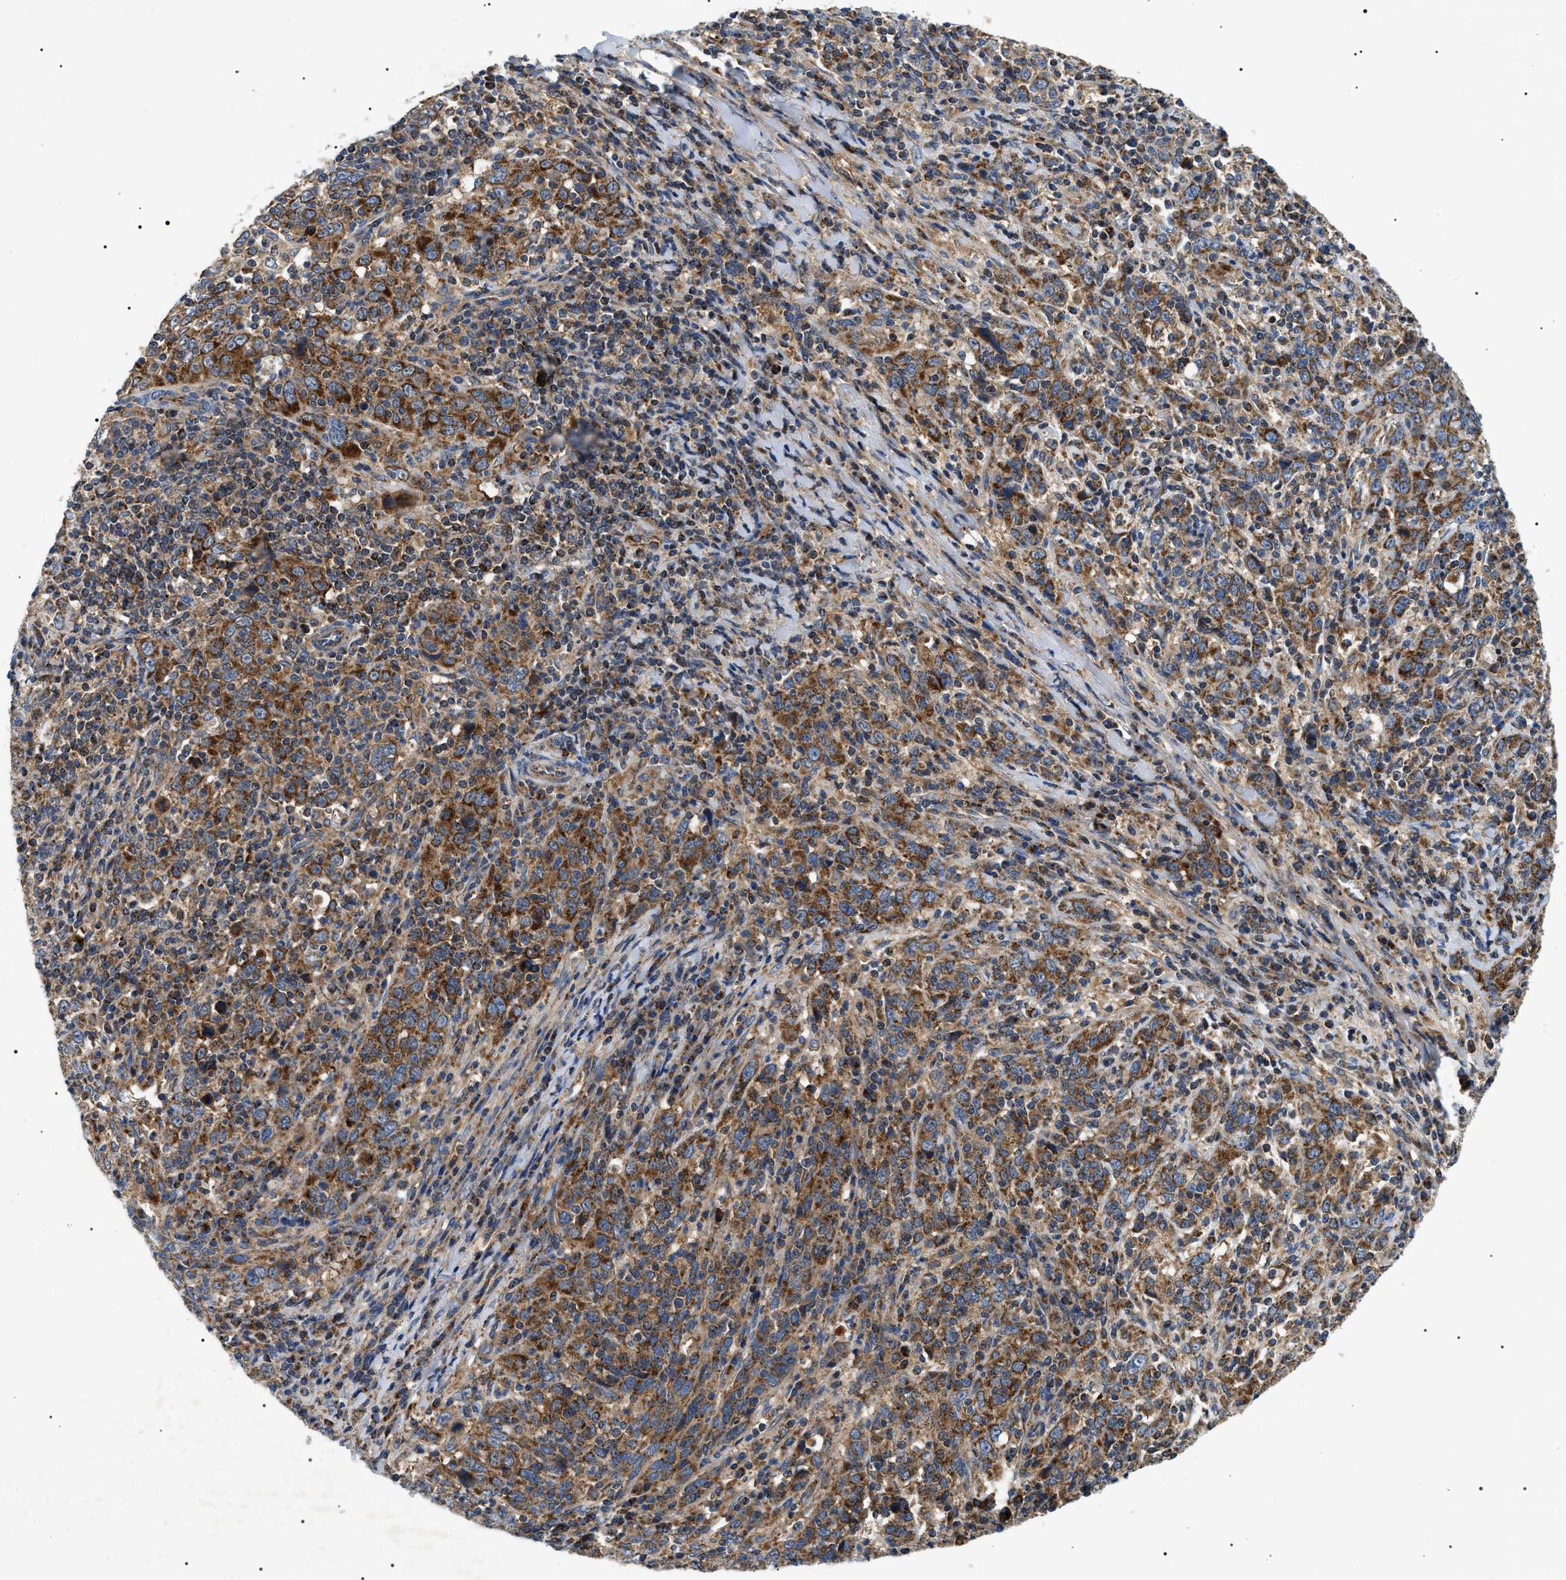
{"staining": {"intensity": "moderate", "quantity": ">75%", "location": "cytoplasmic/membranous"}, "tissue": "cervical cancer", "cell_type": "Tumor cells", "image_type": "cancer", "snomed": [{"axis": "morphology", "description": "Squamous cell carcinoma, NOS"}, {"axis": "topography", "description": "Cervix"}], "caption": "Moderate cytoplasmic/membranous staining is identified in approximately >75% of tumor cells in cervical cancer (squamous cell carcinoma). (DAB (3,3'-diaminobenzidine) = brown stain, brightfield microscopy at high magnification).", "gene": "OXSM", "patient": {"sex": "female", "age": 46}}